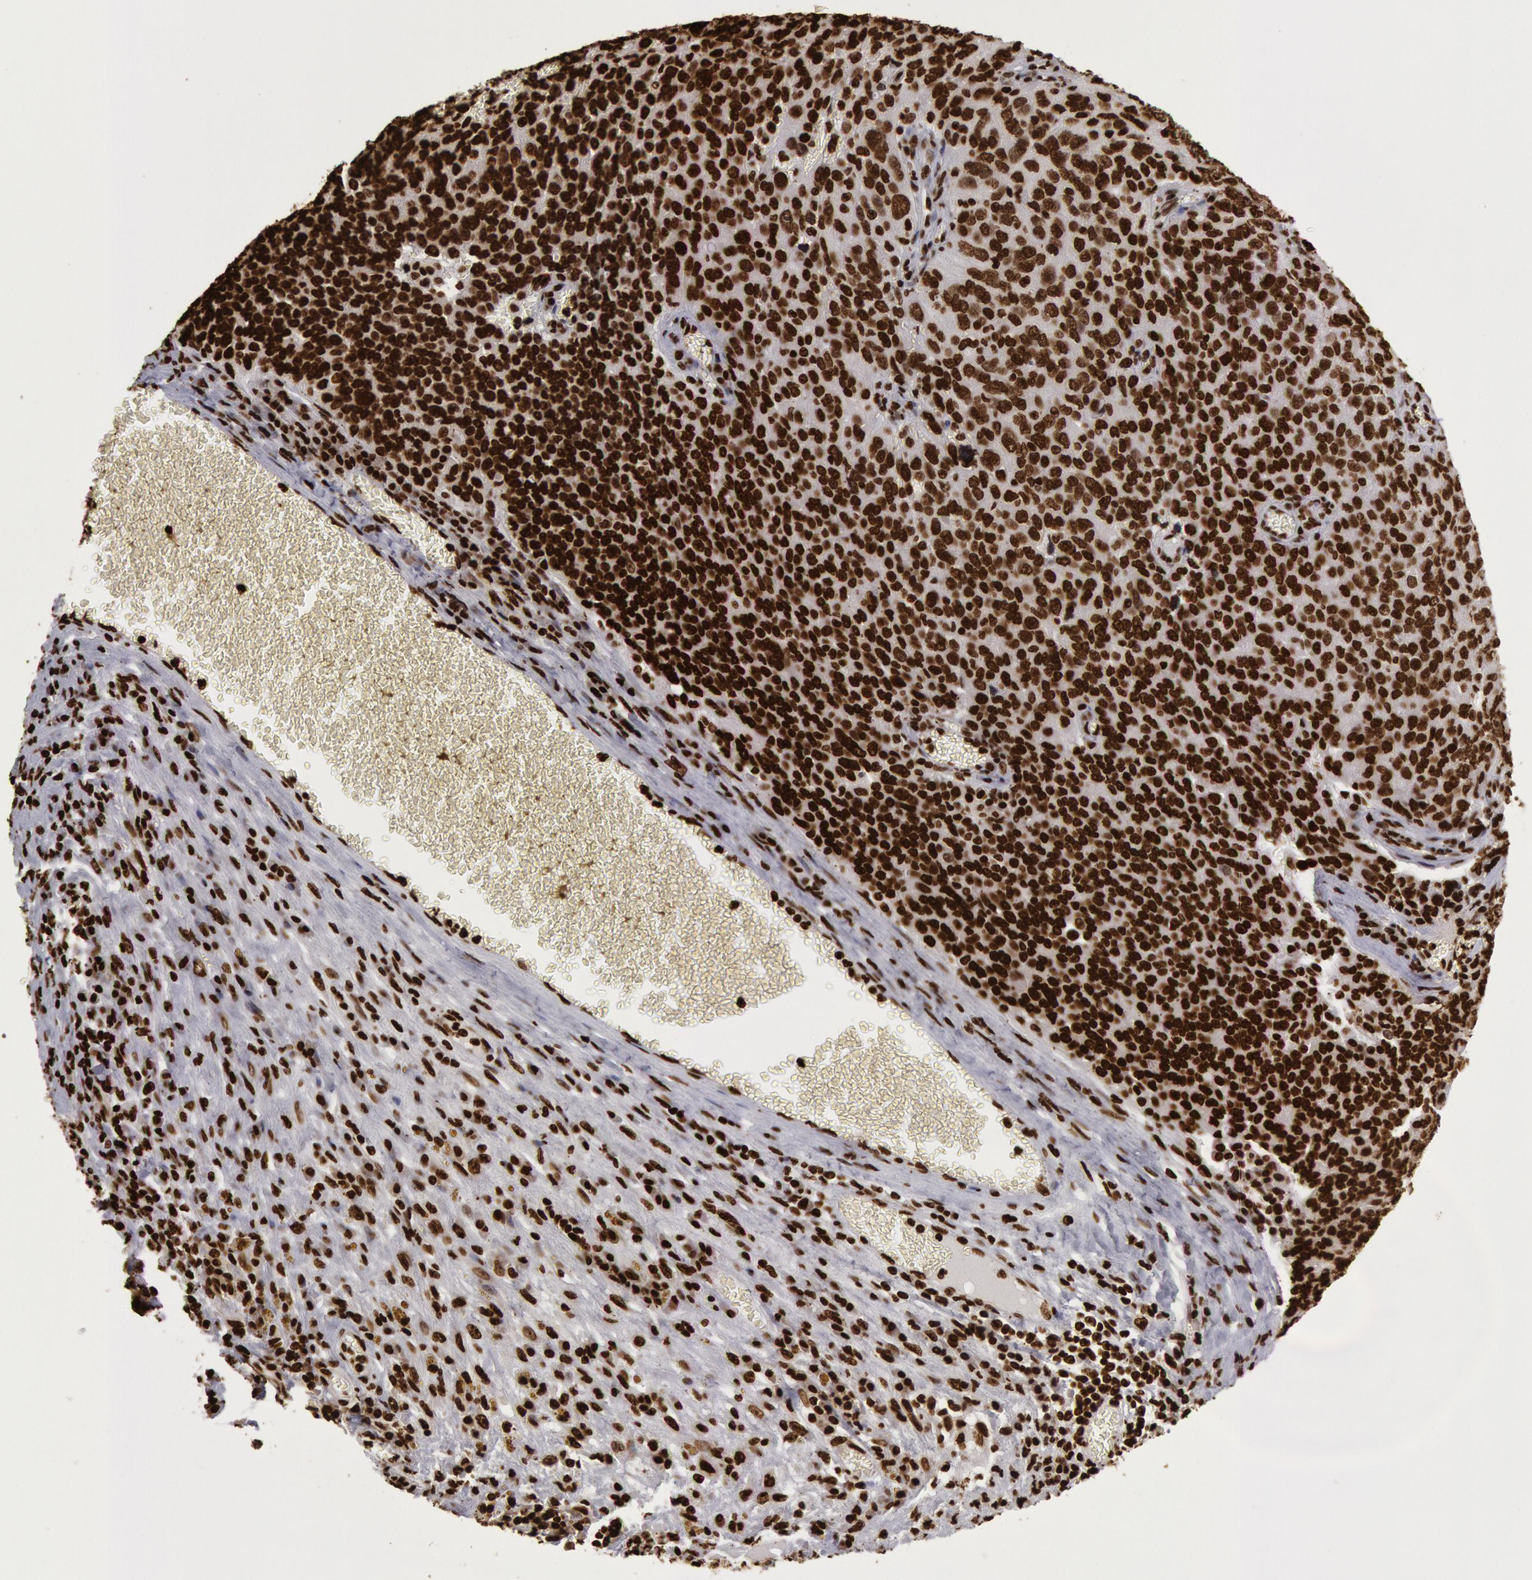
{"staining": {"intensity": "strong", "quantity": ">75%", "location": "nuclear"}, "tissue": "ovarian cancer", "cell_type": "Tumor cells", "image_type": "cancer", "snomed": [{"axis": "morphology", "description": "Carcinoma, endometroid"}, {"axis": "topography", "description": "Ovary"}], "caption": "DAB immunohistochemical staining of ovarian endometroid carcinoma displays strong nuclear protein staining in about >75% of tumor cells.", "gene": "H3-4", "patient": {"sex": "female", "age": 75}}